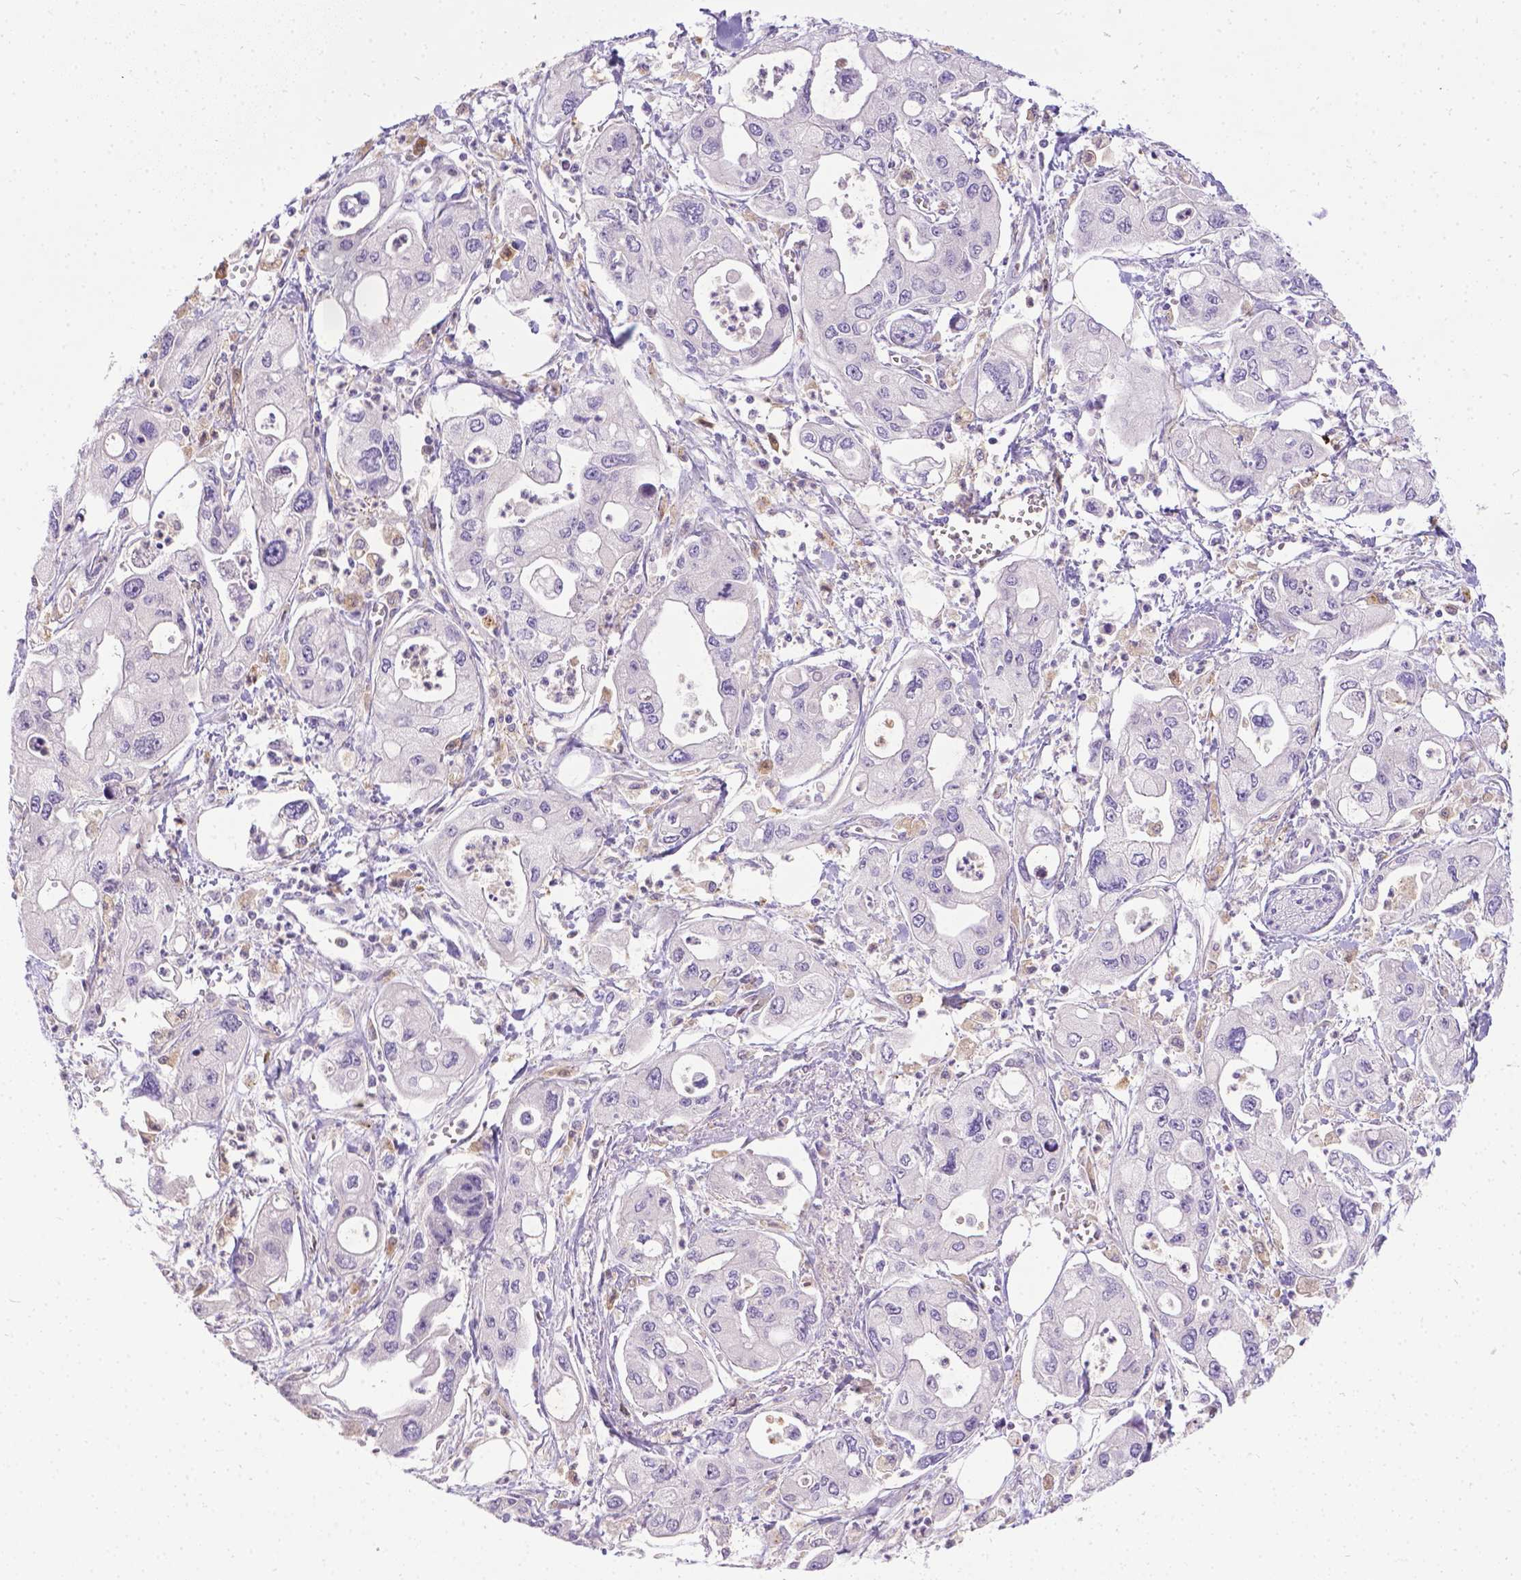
{"staining": {"intensity": "negative", "quantity": "none", "location": "none"}, "tissue": "pancreatic cancer", "cell_type": "Tumor cells", "image_type": "cancer", "snomed": [{"axis": "morphology", "description": "Adenocarcinoma, NOS"}, {"axis": "topography", "description": "Pancreas"}], "caption": "Human pancreatic cancer (adenocarcinoma) stained for a protein using immunohistochemistry demonstrates no positivity in tumor cells.", "gene": "TM4SF18", "patient": {"sex": "male", "age": 70}}